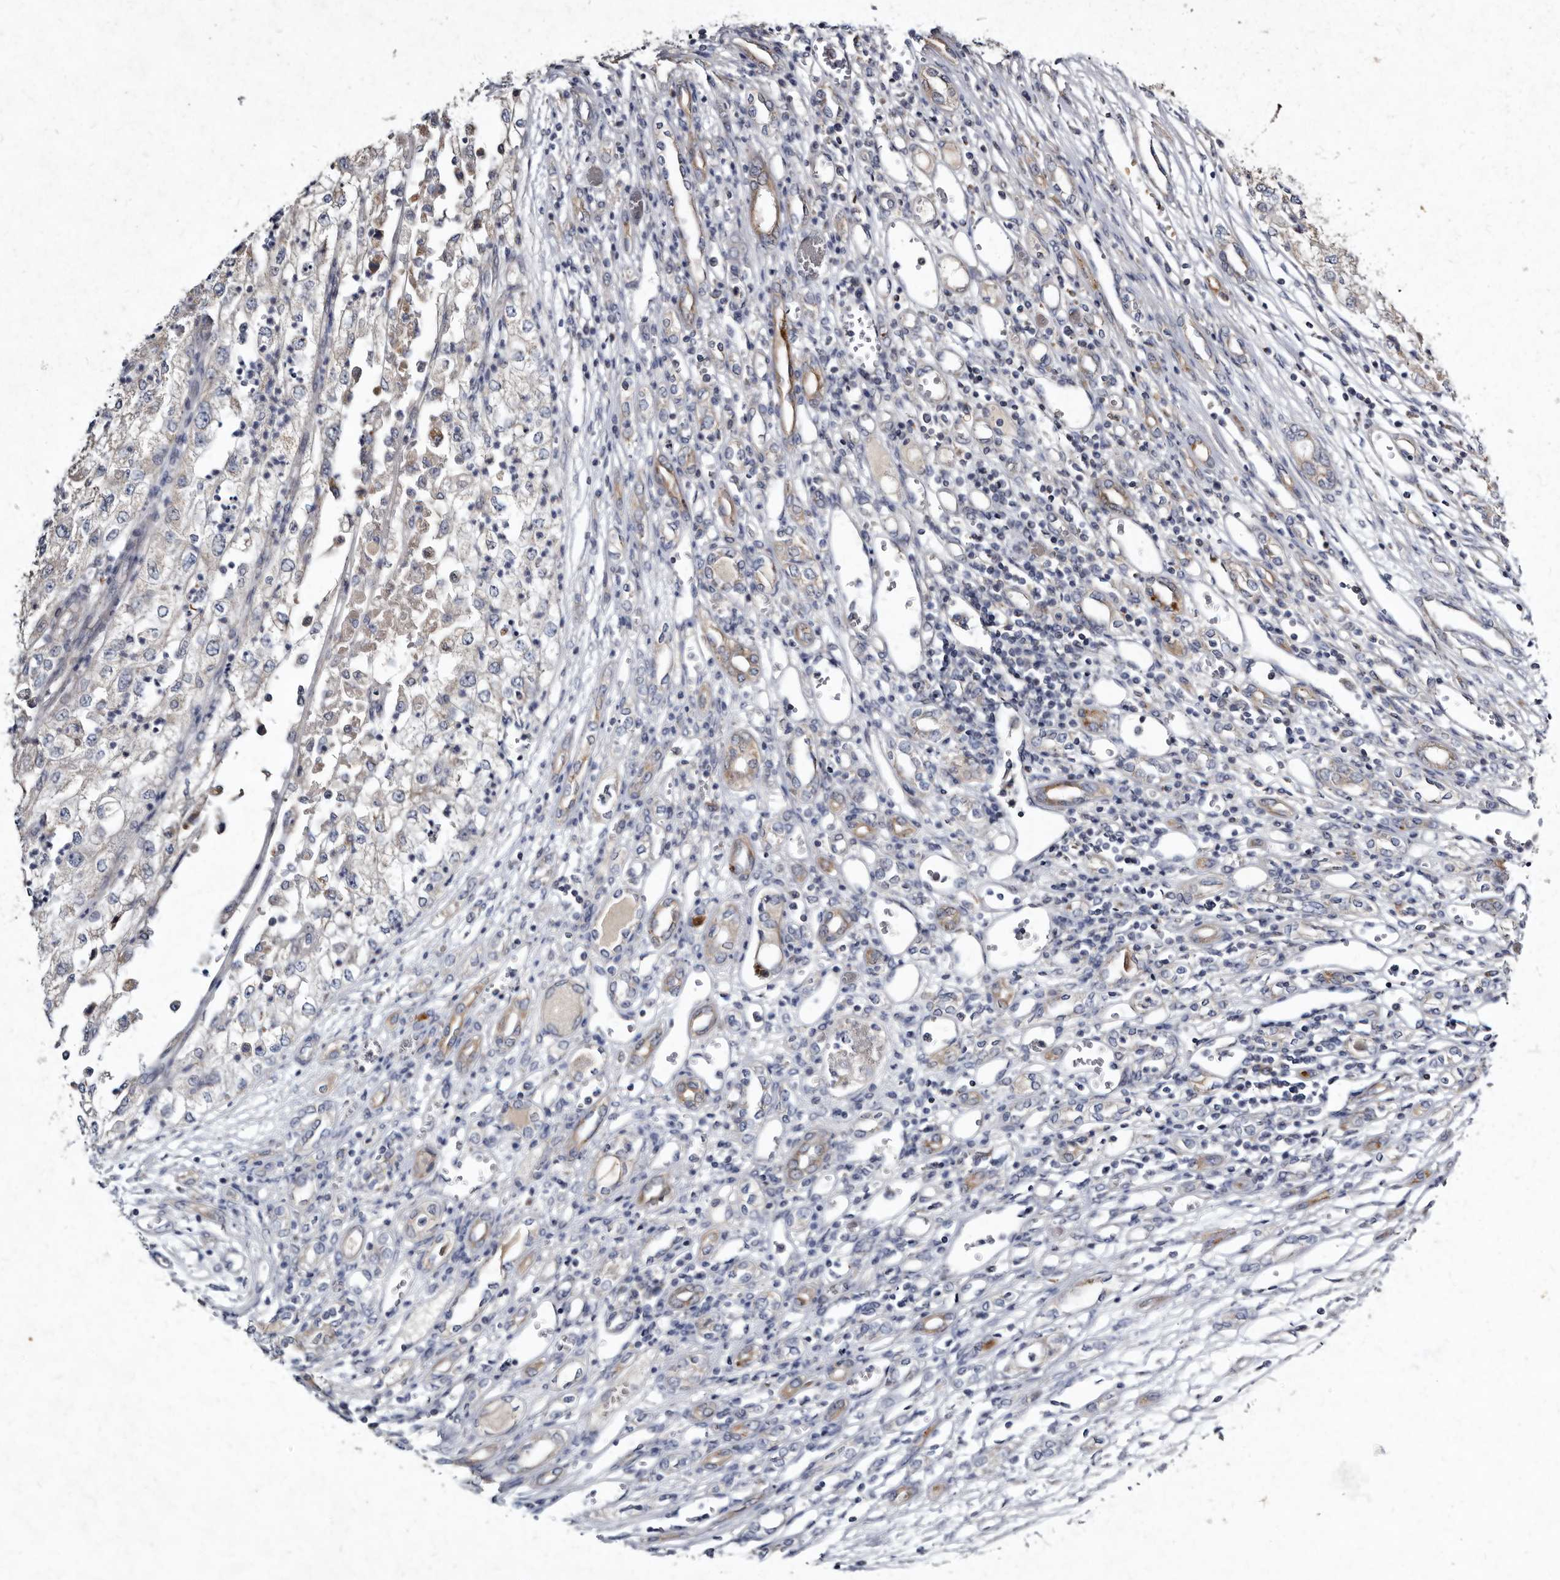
{"staining": {"intensity": "negative", "quantity": "none", "location": "none"}, "tissue": "renal cancer", "cell_type": "Tumor cells", "image_type": "cancer", "snomed": [{"axis": "morphology", "description": "Adenocarcinoma, NOS"}, {"axis": "topography", "description": "Kidney"}], "caption": "Protein analysis of adenocarcinoma (renal) demonstrates no significant staining in tumor cells. (DAB (3,3'-diaminobenzidine) immunohistochemistry visualized using brightfield microscopy, high magnification).", "gene": "YPEL3", "patient": {"sex": "female", "age": 54}}